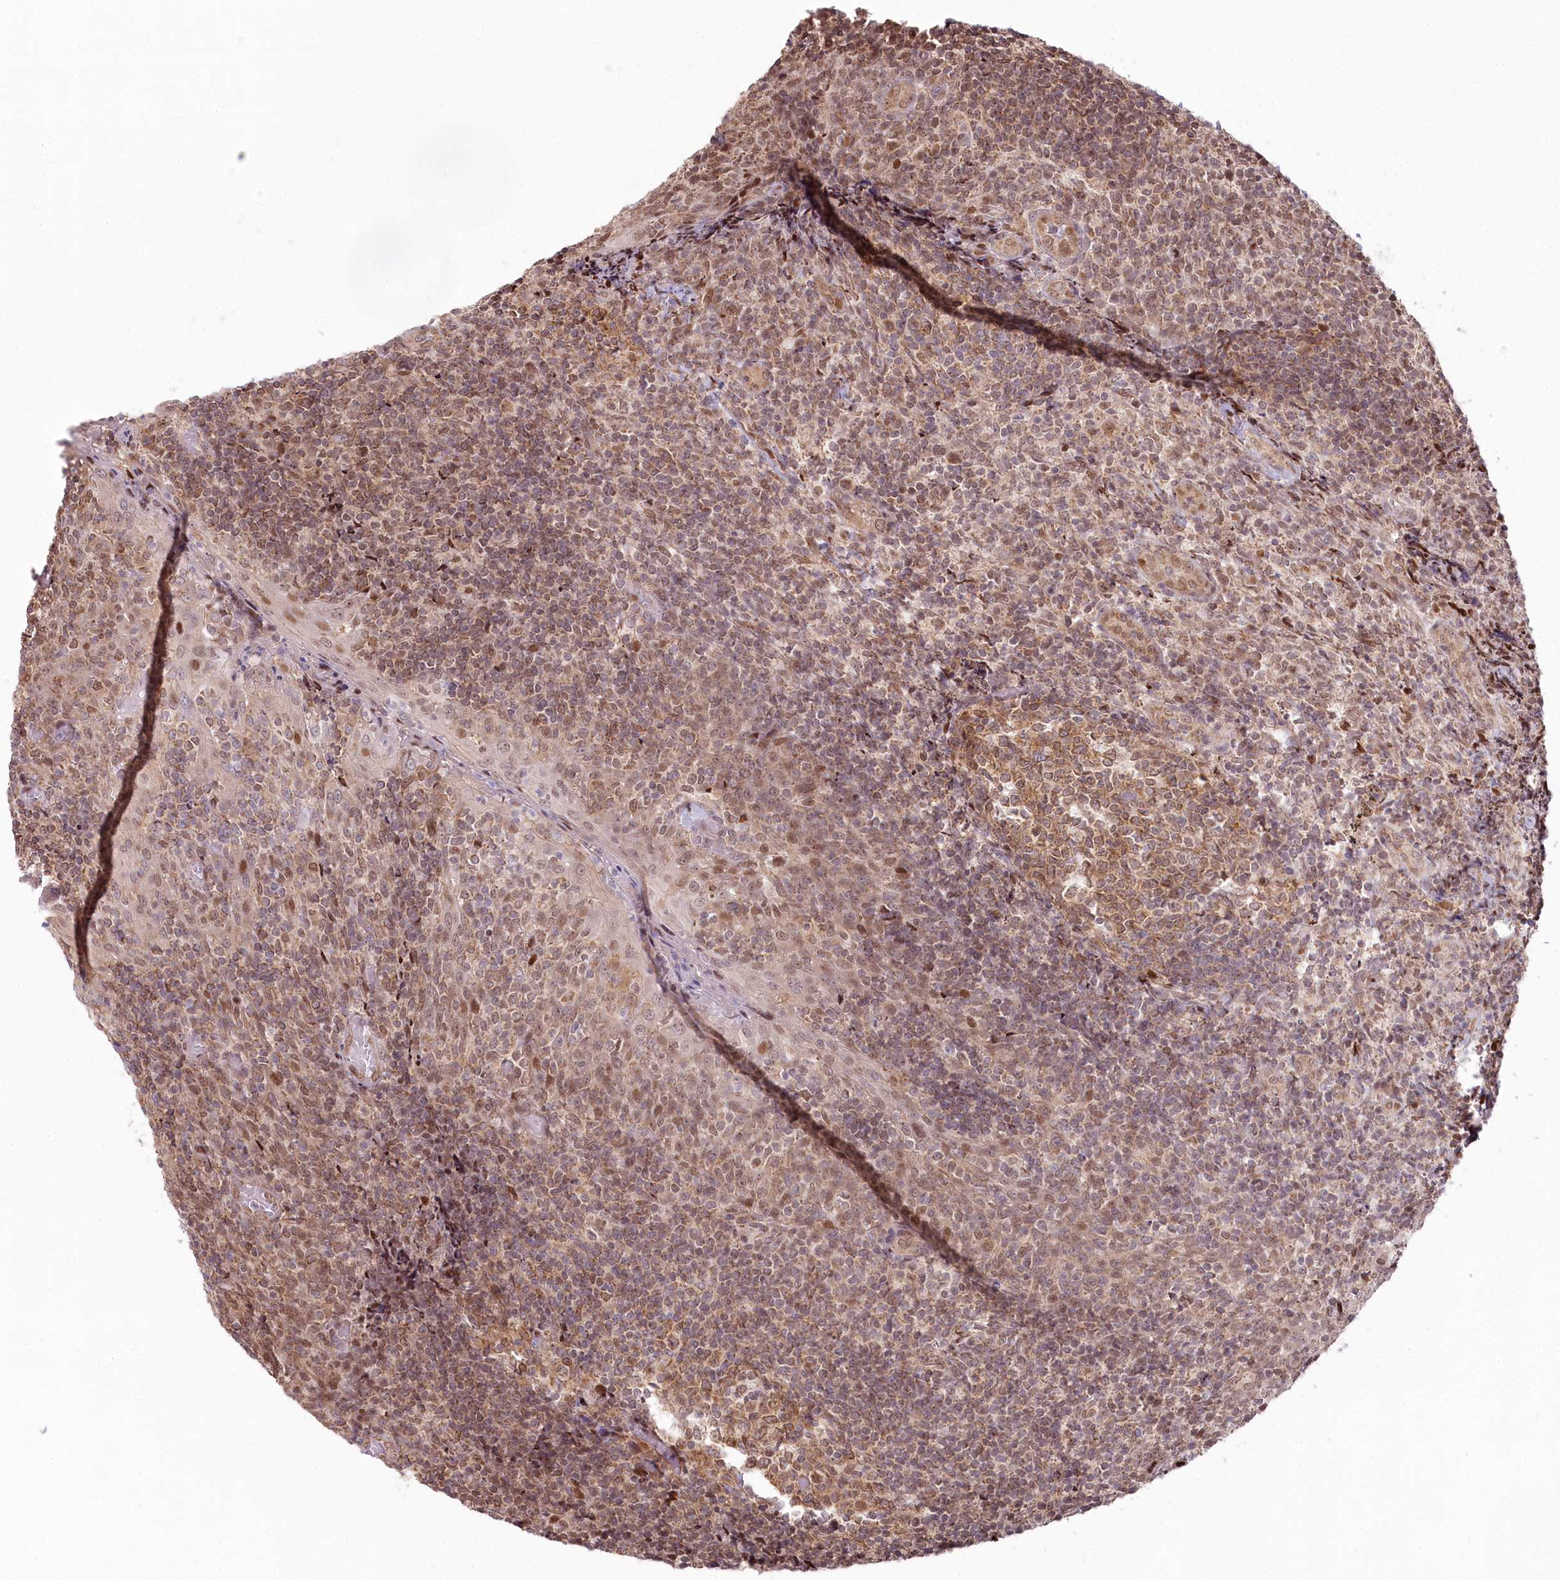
{"staining": {"intensity": "moderate", "quantity": ">75%", "location": "cytoplasmic/membranous"}, "tissue": "tonsil", "cell_type": "Germinal center cells", "image_type": "normal", "snomed": [{"axis": "morphology", "description": "Normal tissue, NOS"}, {"axis": "topography", "description": "Tonsil"}], "caption": "Brown immunohistochemical staining in unremarkable human tonsil exhibits moderate cytoplasmic/membranous staining in about >75% of germinal center cells.", "gene": "PYURF", "patient": {"sex": "female", "age": 19}}